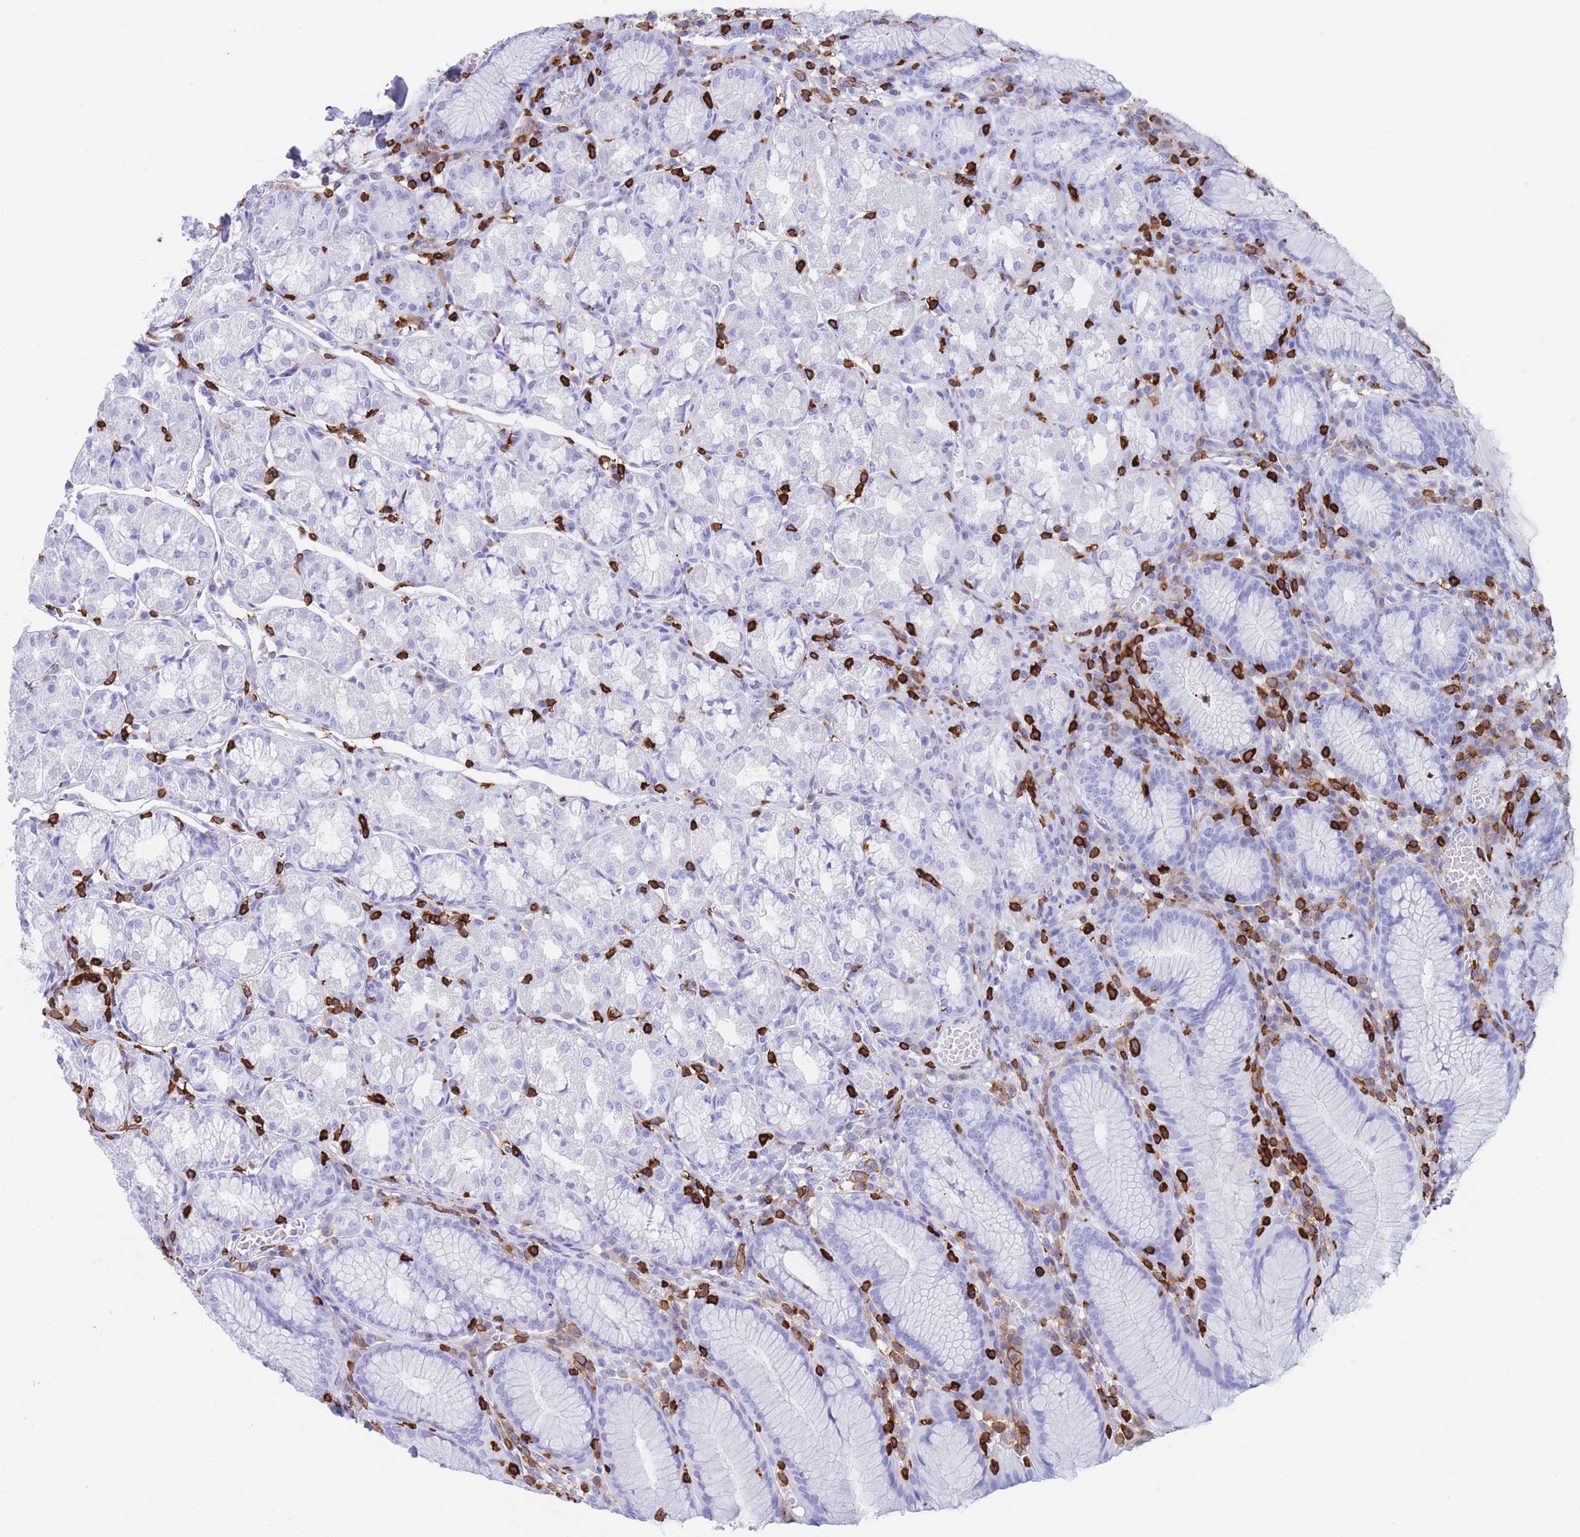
{"staining": {"intensity": "negative", "quantity": "none", "location": "none"}, "tissue": "stomach", "cell_type": "Glandular cells", "image_type": "normal", "snomed": [{"axis": "morphology", "description": "Normal tissue, NOS"}, {"axis": "topography", "description": "Stomach"}], "caption": "Stomach stained for a protein using IHC displays no staining glandular cells.", "gene": "CORO1A", "patient": {"sex": "male", "age": 55}}